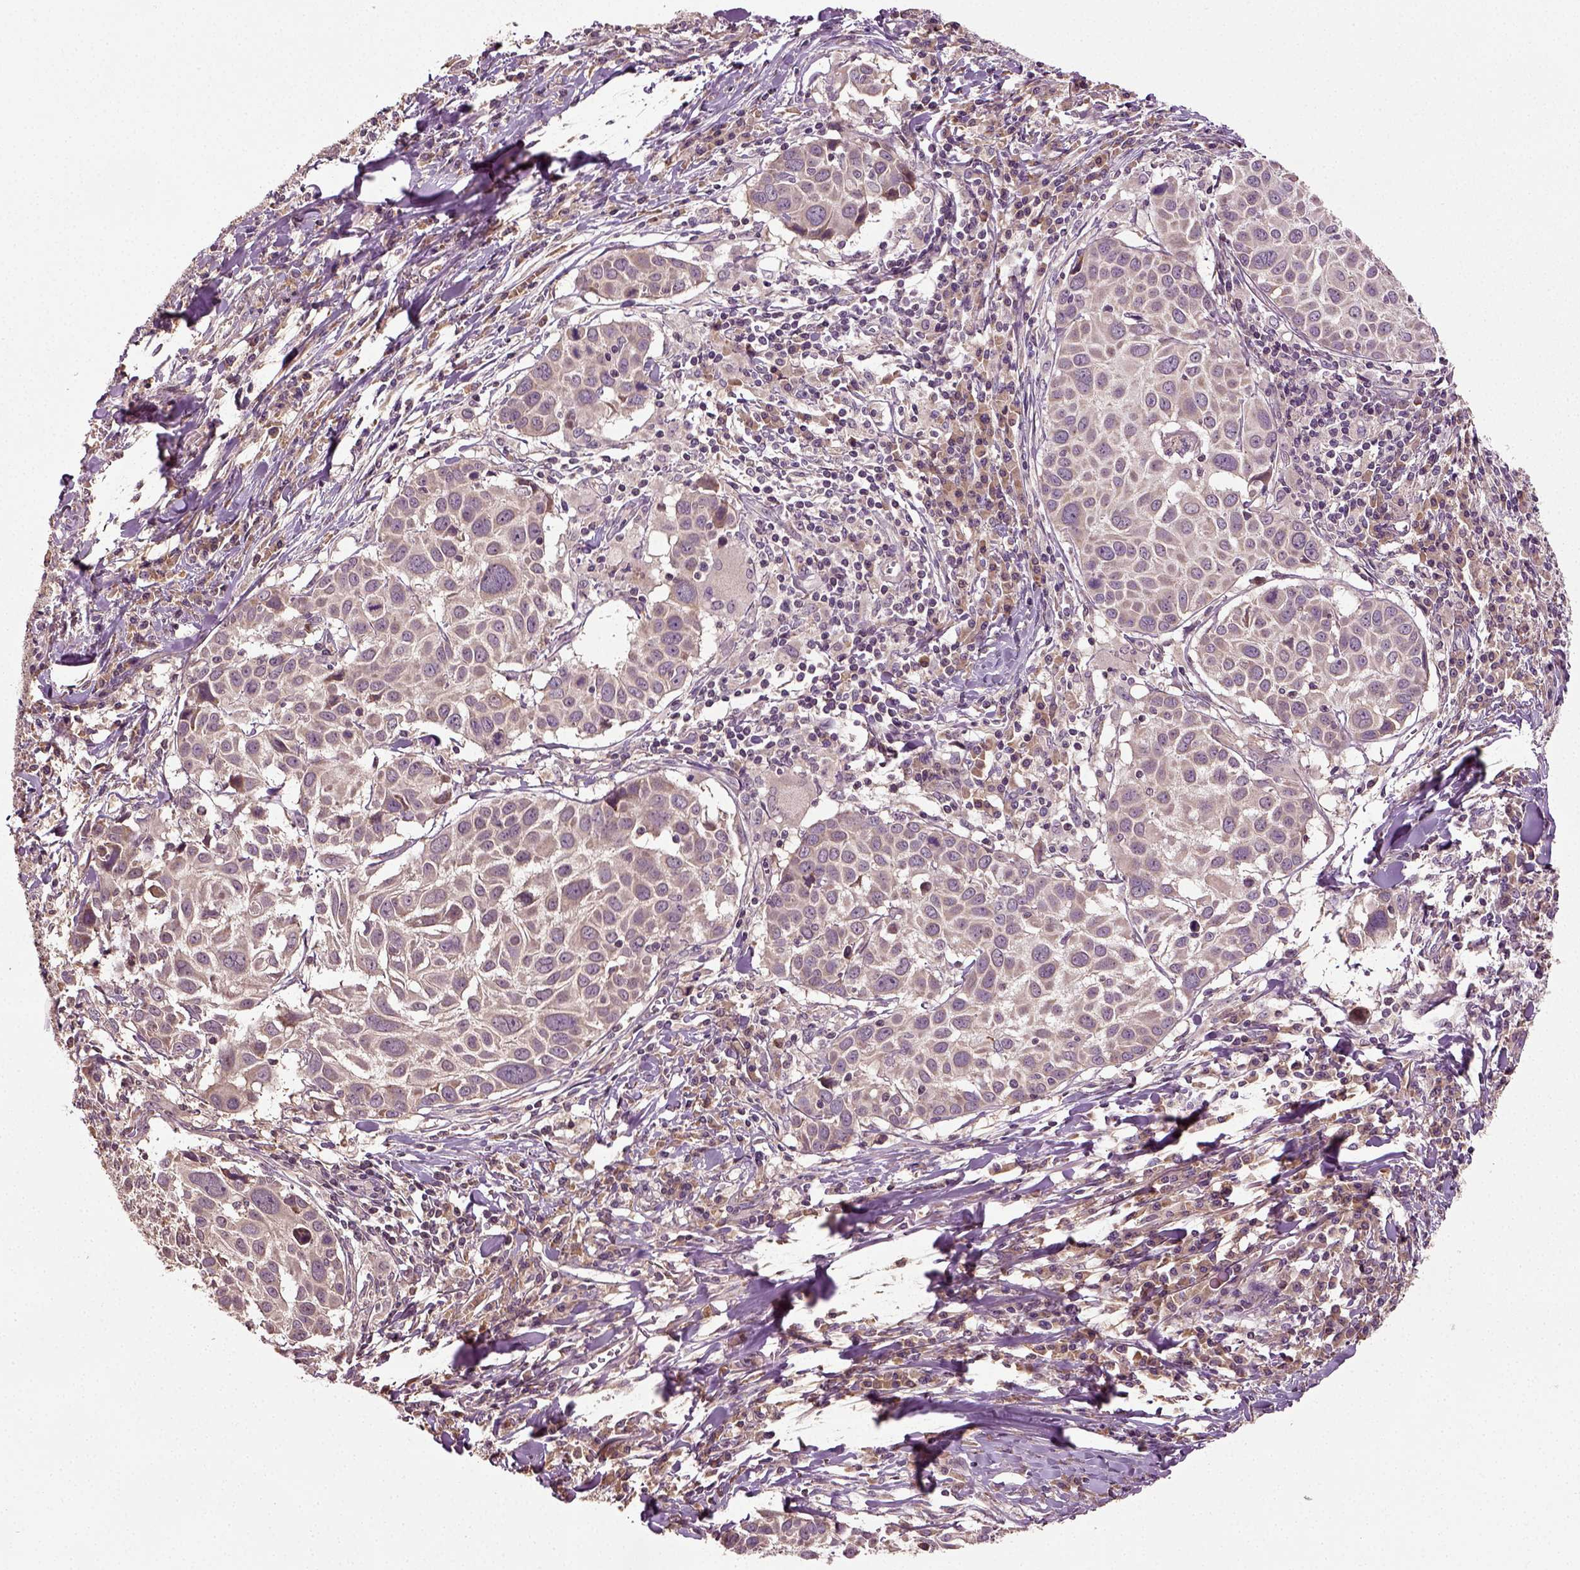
{"staining": {"intensity": "weak", "quantity": "<25%", "location": "cytoplasmic/membranous"}, "tissue": "lung cancer", "cell_type": "Tumor cells", "image_type": "cancer", "snomed": [{"axis": "morphology", "description": "Squamous cell carcinoma, NOS"}, {"axis": "topography", "description": "Lung"}], "caption": "The micrograph demonstrates no staining of tumor cells in lung cancer.", "gene": "ERV3-1", "patient": {"sex": "male", "age": 57}}